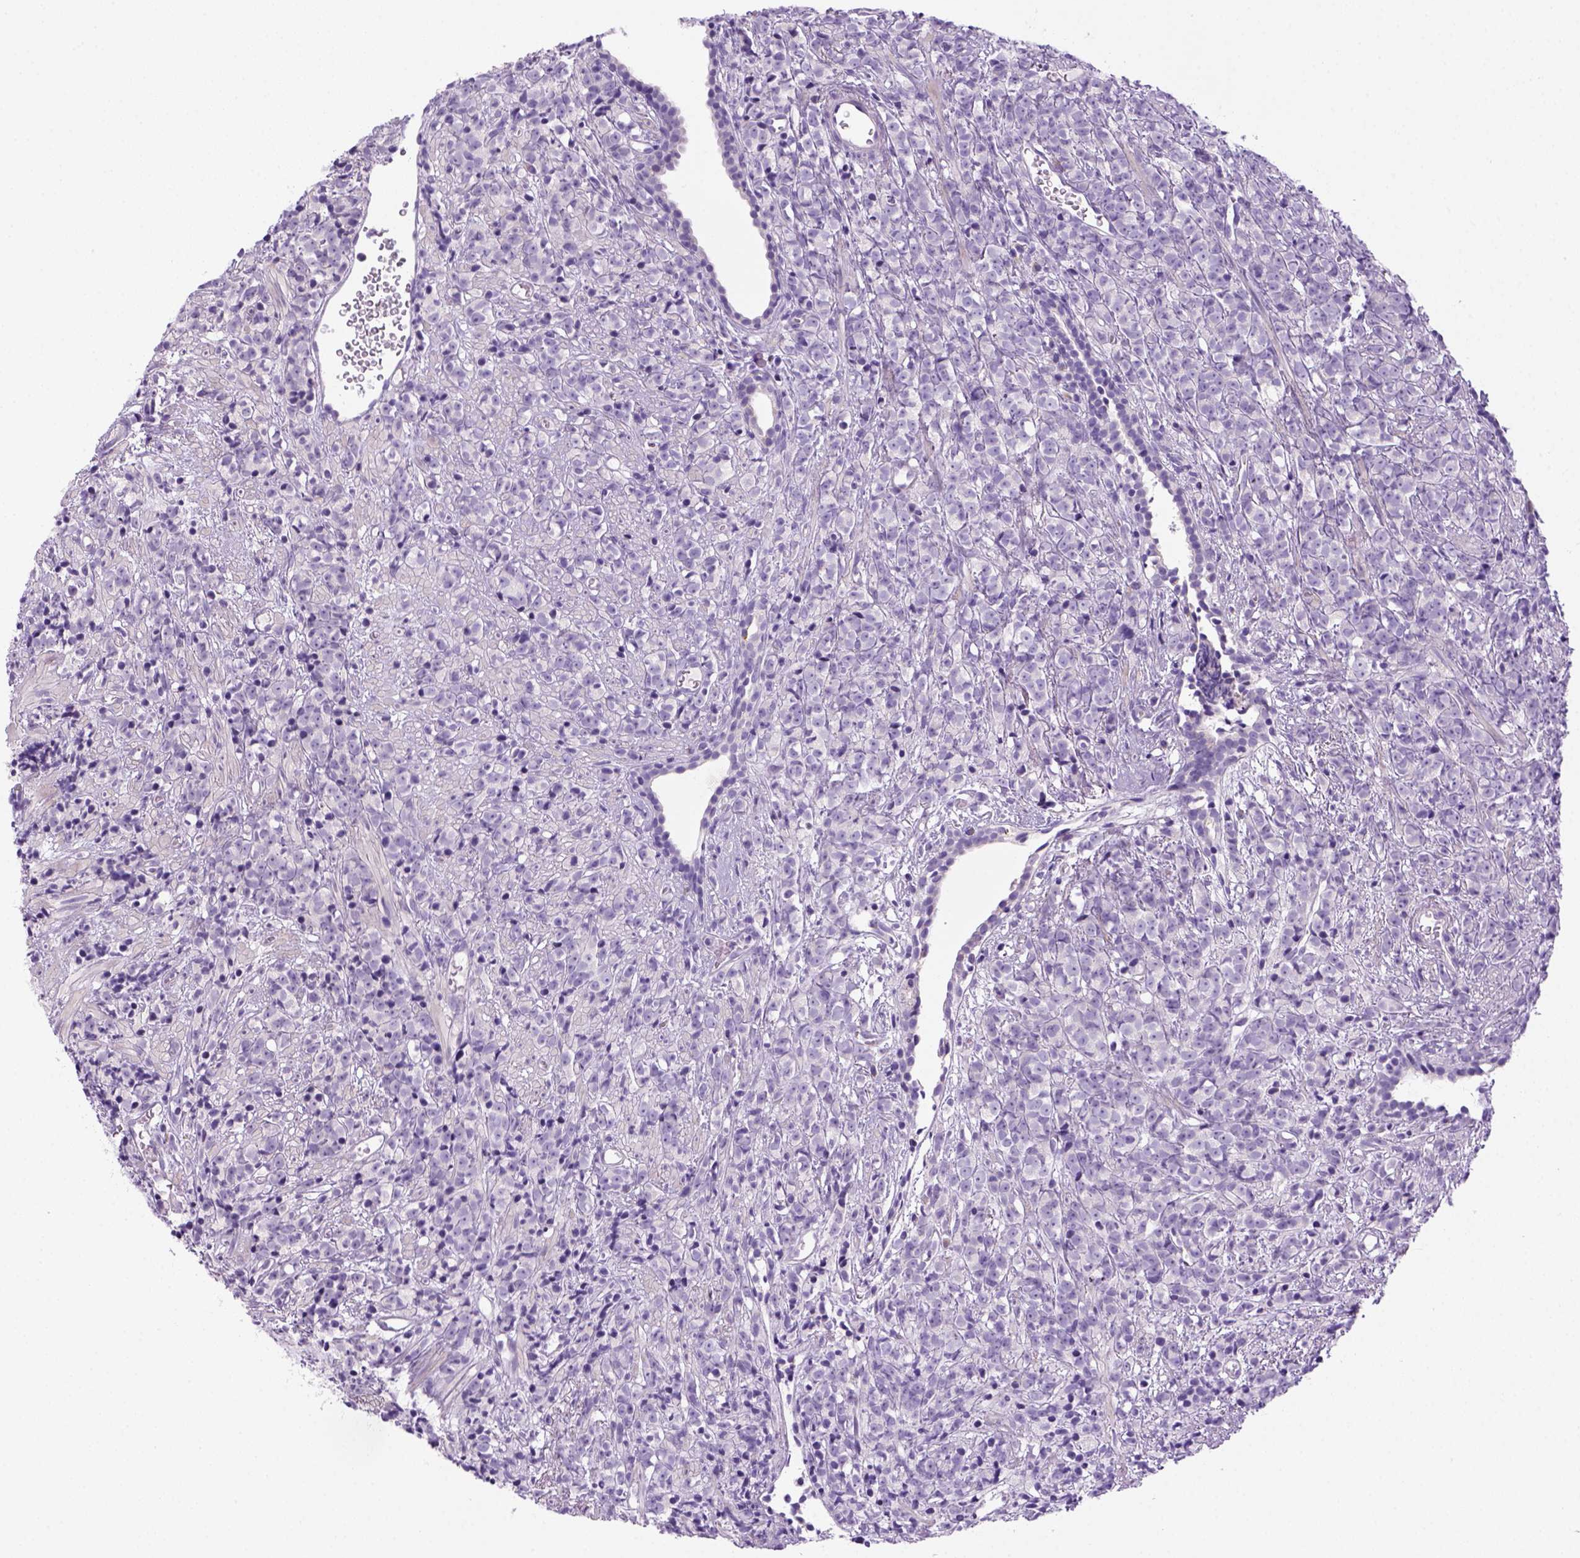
{"staining": {"intensity": "negative", "quantity": "none", "location": "none"}, "tissue": "prostate cancer", "cell_type": "Tumor cells", "image_type": "cancer", "snomed": [{"axis": "morphology", "description": "Adenocarcinoma, High grade"}, {"axis": "topography", "description": "Prostate"}], "caption": "IHC micrograph of prostate cancer stained for a protein (brown), which displays no staining in tumor cells.", "gene": "DNAH11", "patient": {"sex": "male", "age": 81}}